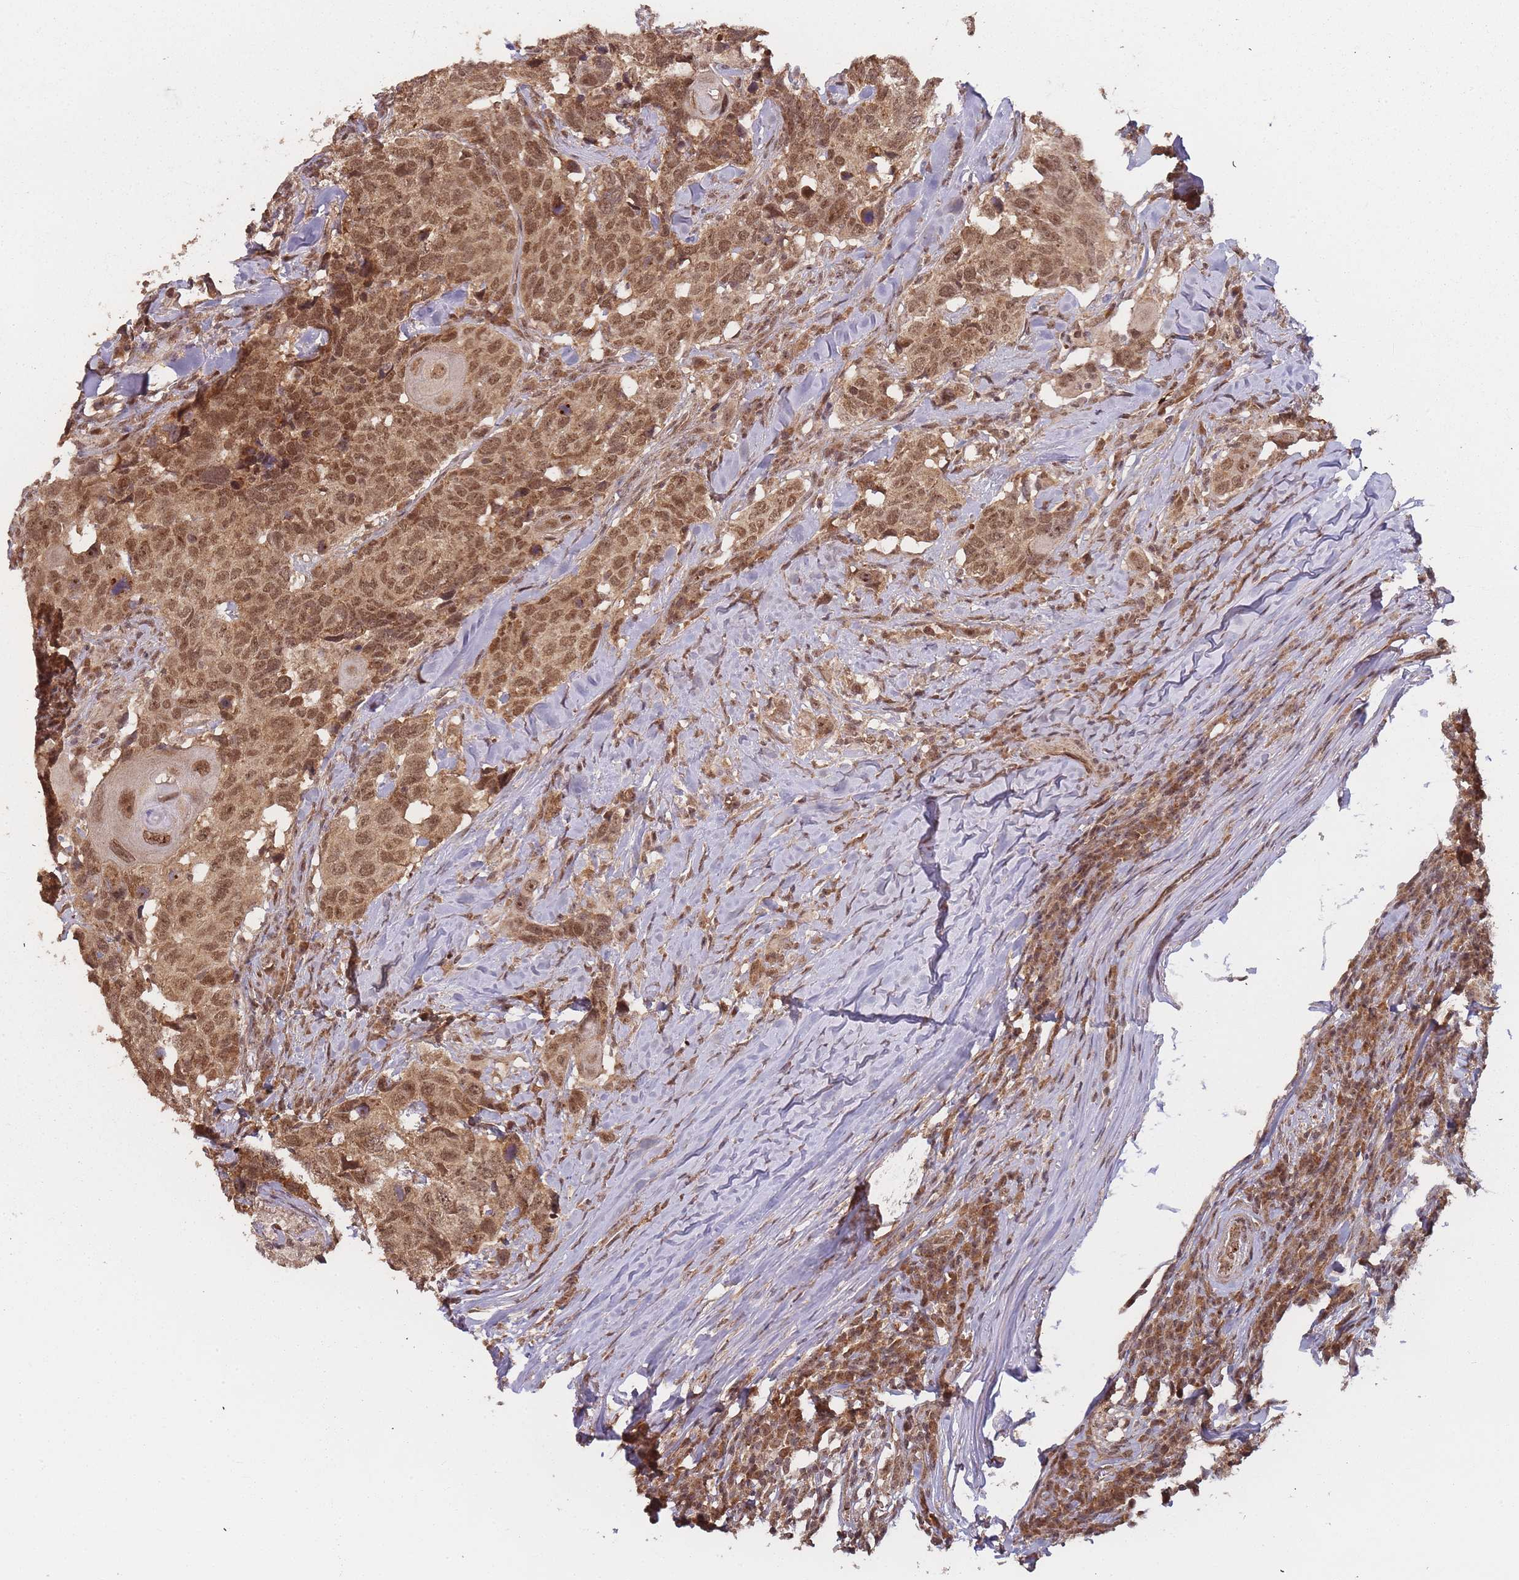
{"staining": {"intensity": "moderate", "quantity": ">75%", "location": "cytoplasmic/membranous,nuclear"}, "tissue": "head and neck cancer", "cell_type": "Tumor cells", "image_type": "cancer", "snomed": [{"axis": "morphology", "description": "Normal tissue, NOS"}, {"axis": "morphology", "description": "Squamous cell carcinoma, NOS"}, {"axis": "topography", "description": "Skeletal muscle"}, {"axis": "topography", "description": "Vascular tissue"}, {"axis": "topography", "description": "Peripheral nerve tissue"}, {"axis": "topography", "description": "Head-Neck"}], "caption": "There is medium levels of moderate cytoplasmic/membranous and nuclear staining in tumor cells of head and neck cancer, as demonstrated by immunohistochemical staining (brown color).", "gene": "ZNF497", "patient": {"sex": "male", "age": 66}}